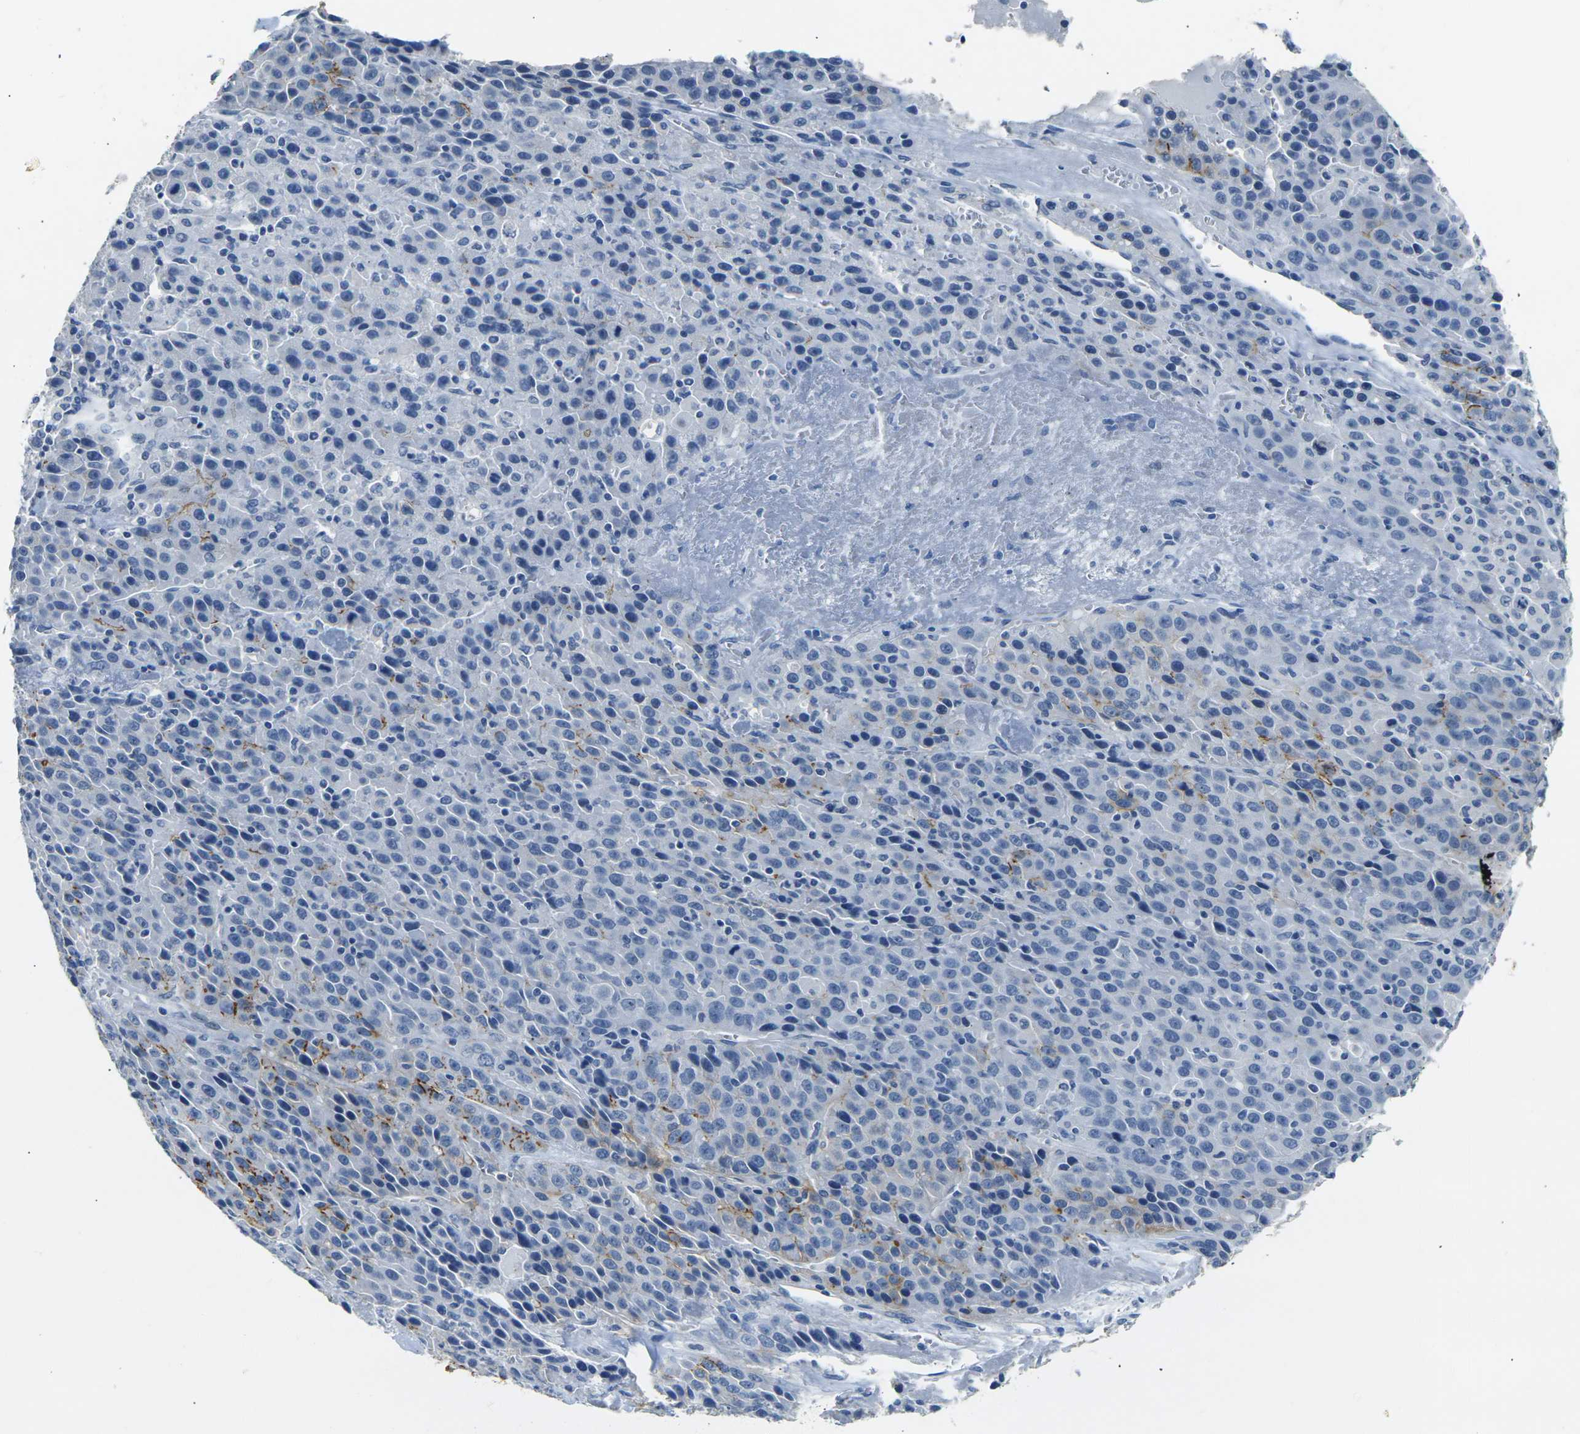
{"staining": {"intensity": "negative", "quantity": "none", "location": "none"}, "tissue": "liver cancer", "cell_type": "Tumor cells", "image_type": "cancer", "snomed": [{"axis": "morphology", "description": "Carcinoma, Hepatocellular, NOS"}, {"axis": "topography", "description": "Liver"}], "caption": "Immunohistochemistry (IHC) of human hepatocellular carcinoma (liver) shows no staining in tumor cells.", "gene": "CLDN7", "patient": {"sex": "female", "age": 53}}